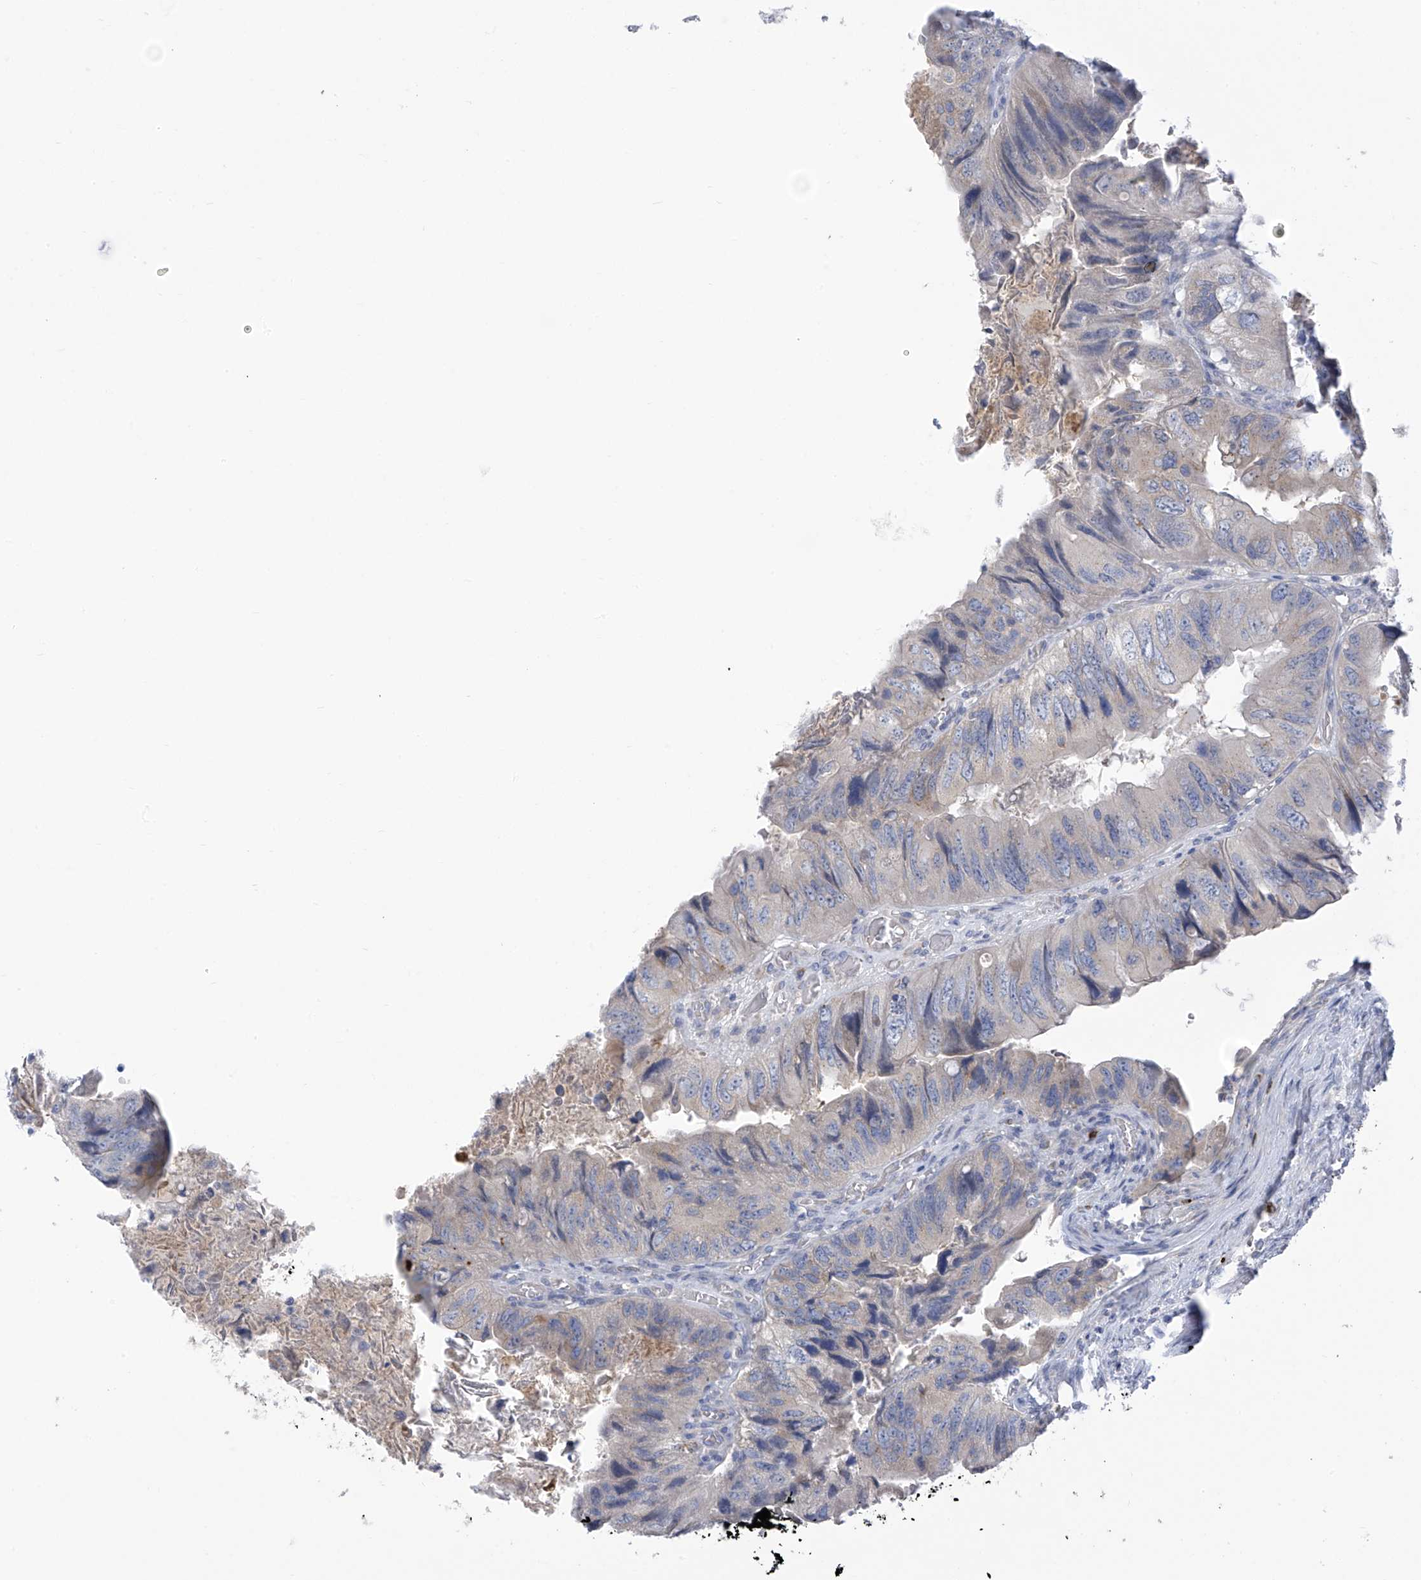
{"staining": {"intensity": "moderate", "quantity": "<25%", "location": "cytoplasmic/membranous"}, "tissue": "colorectal cancer", "cell_type": "Tumor cells", "image_type": "cancer", "snomed": [{"axis": "morphology", "description": "Adenocarcinoma, NOS"}, {"axis": "topography", "description": "Rectum"}], "caption": "Immunohistochemical staining of human adenocarcinoma (colorectal) demonstrates low levels of moderate cytoplasmic/membranous protein staining in approximately <25% of tumor cells.", "gene": "SLCO4A1", "patient": {"sex": "male", "age": 63}}